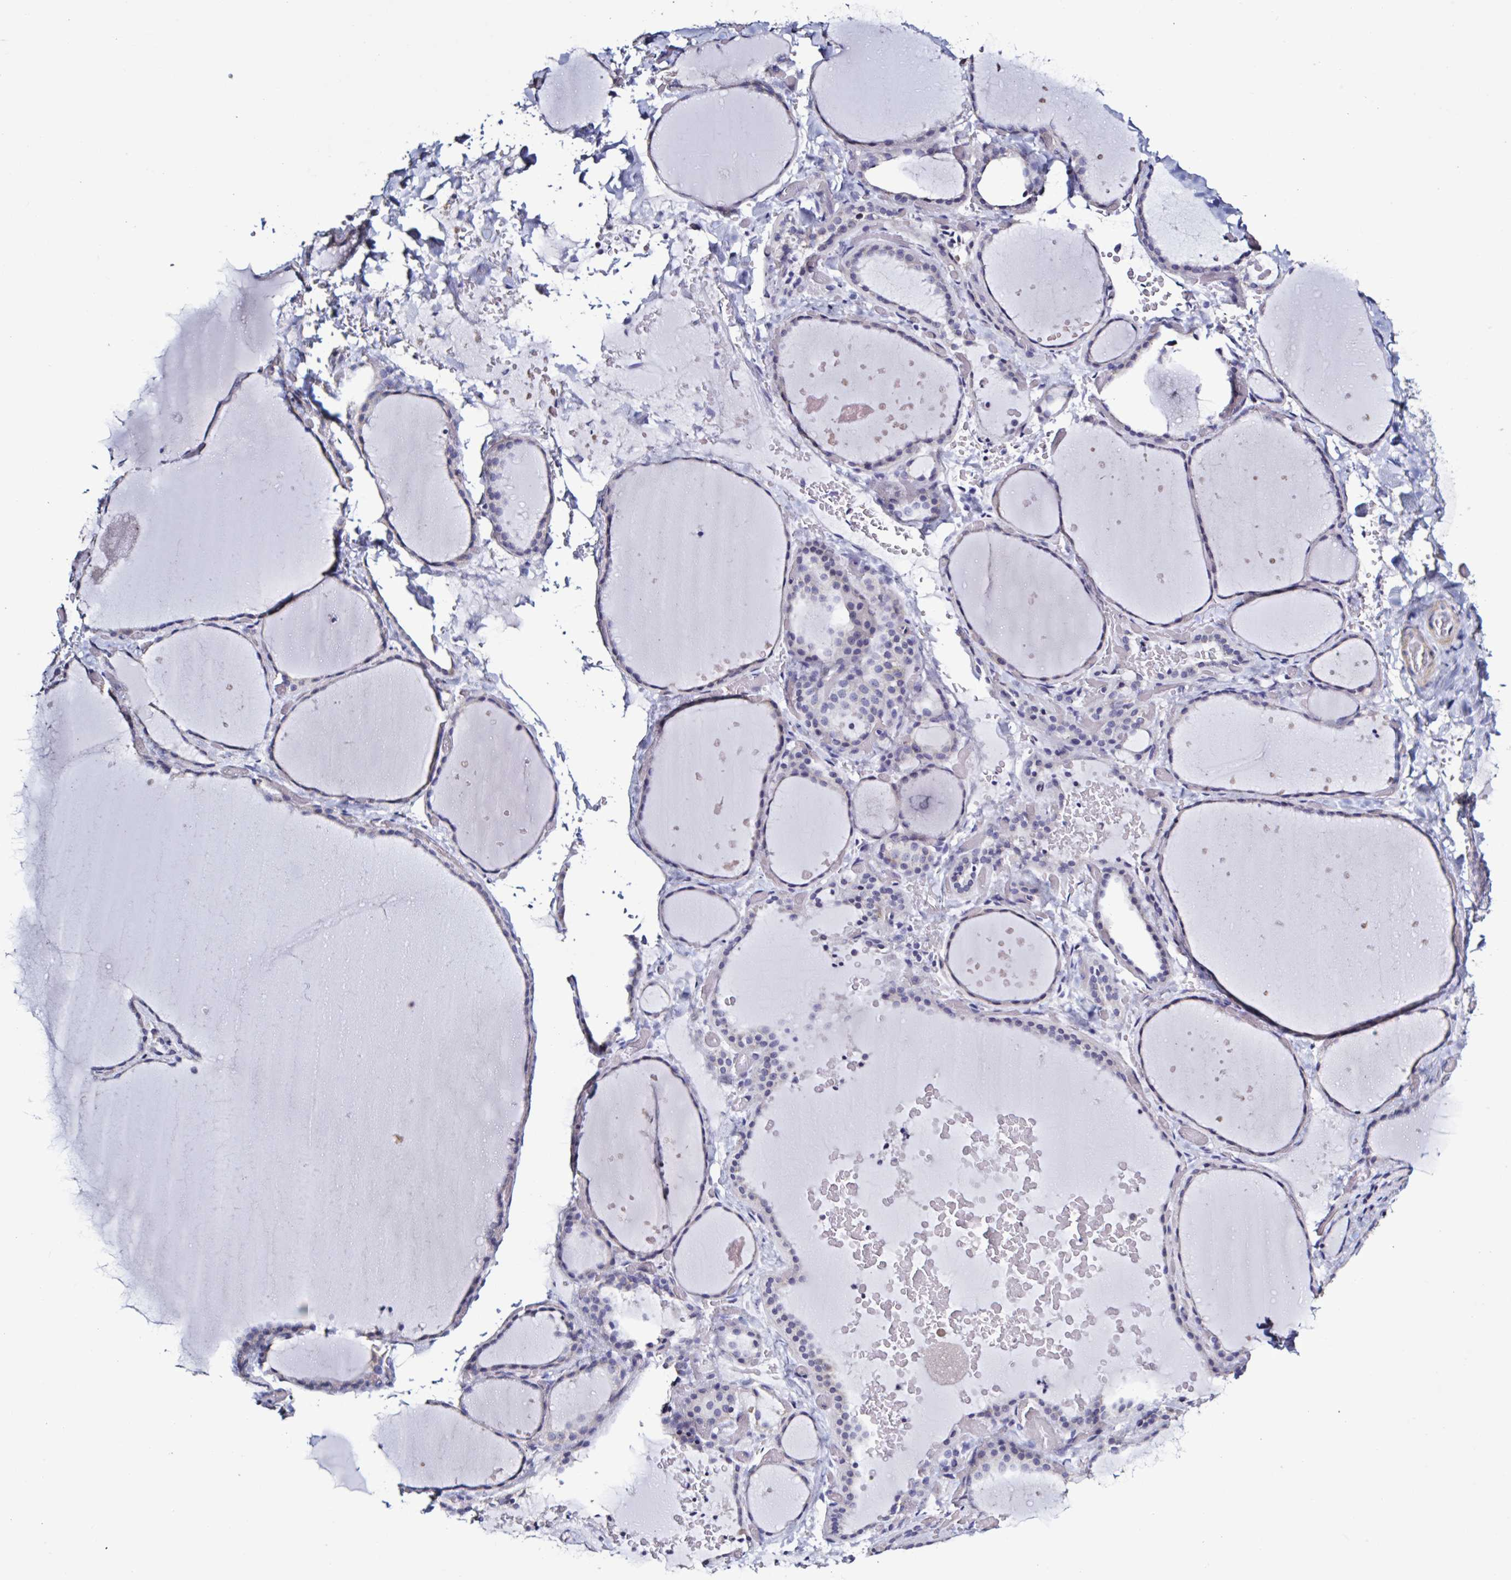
{"staining": {"intensity": "negative", "quantity": "none", "location": "none"}, "tissue": "thyroid gland", "cell_type": "Glandular cells", "image_type": "normal", "snomed": [{"axis": "morphology", "description": "Normal tissue, NOS"}, {"axis": "topography", "description": "Thyroid gland"}], "caption": "Immunohistochemical staining of benign human thyroid gland demonstrates no significant positivity in glandular cells. (IHC, brightfield microscopy, high magnification).", "gene": "PLA2G4E", "patient": {"sex": "female", "age": 36}}